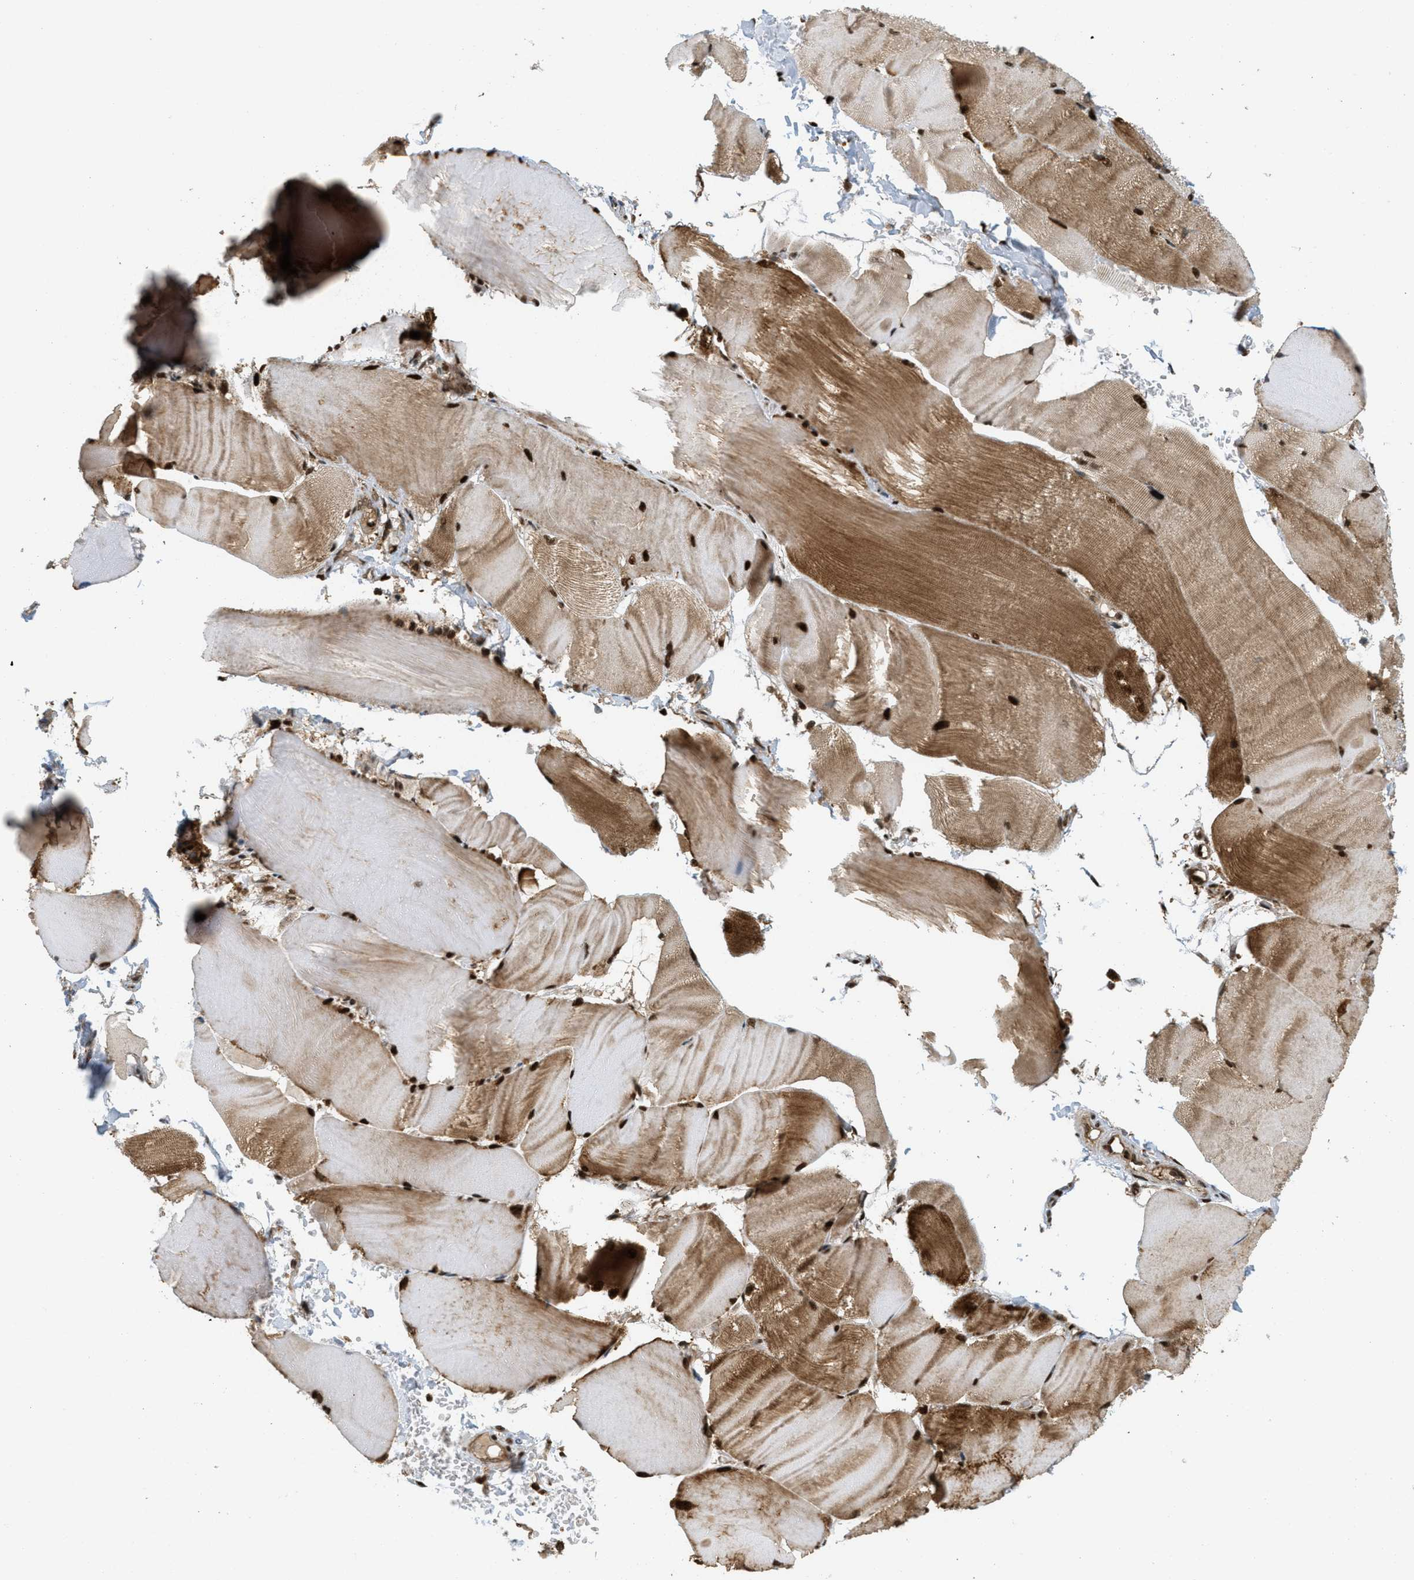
{"staining": {"intensity": "strong", "quantity": ">75%", "location": "cytoplasmic/membranous,nuclear"}, "tissue": "skeletal muscle", "cell_type": "Myocytes", "image_type": "normal", "snomed": [{"axis": "morphology", "description": "Normal tissue, NOS"}, {"axis": "topography", "description": "Skin"}, {"axis": "topography", "description": "Skeletal muscle"}], "caption": "This histopathology image displays IHC staining of unremarkable human skeletal muscle, with high strong cytoplasmic/membranous,nuclear expression in about >75% of myocytes.", "gene": "TLK1", "patient": {"sex": "male", "age": 83}}